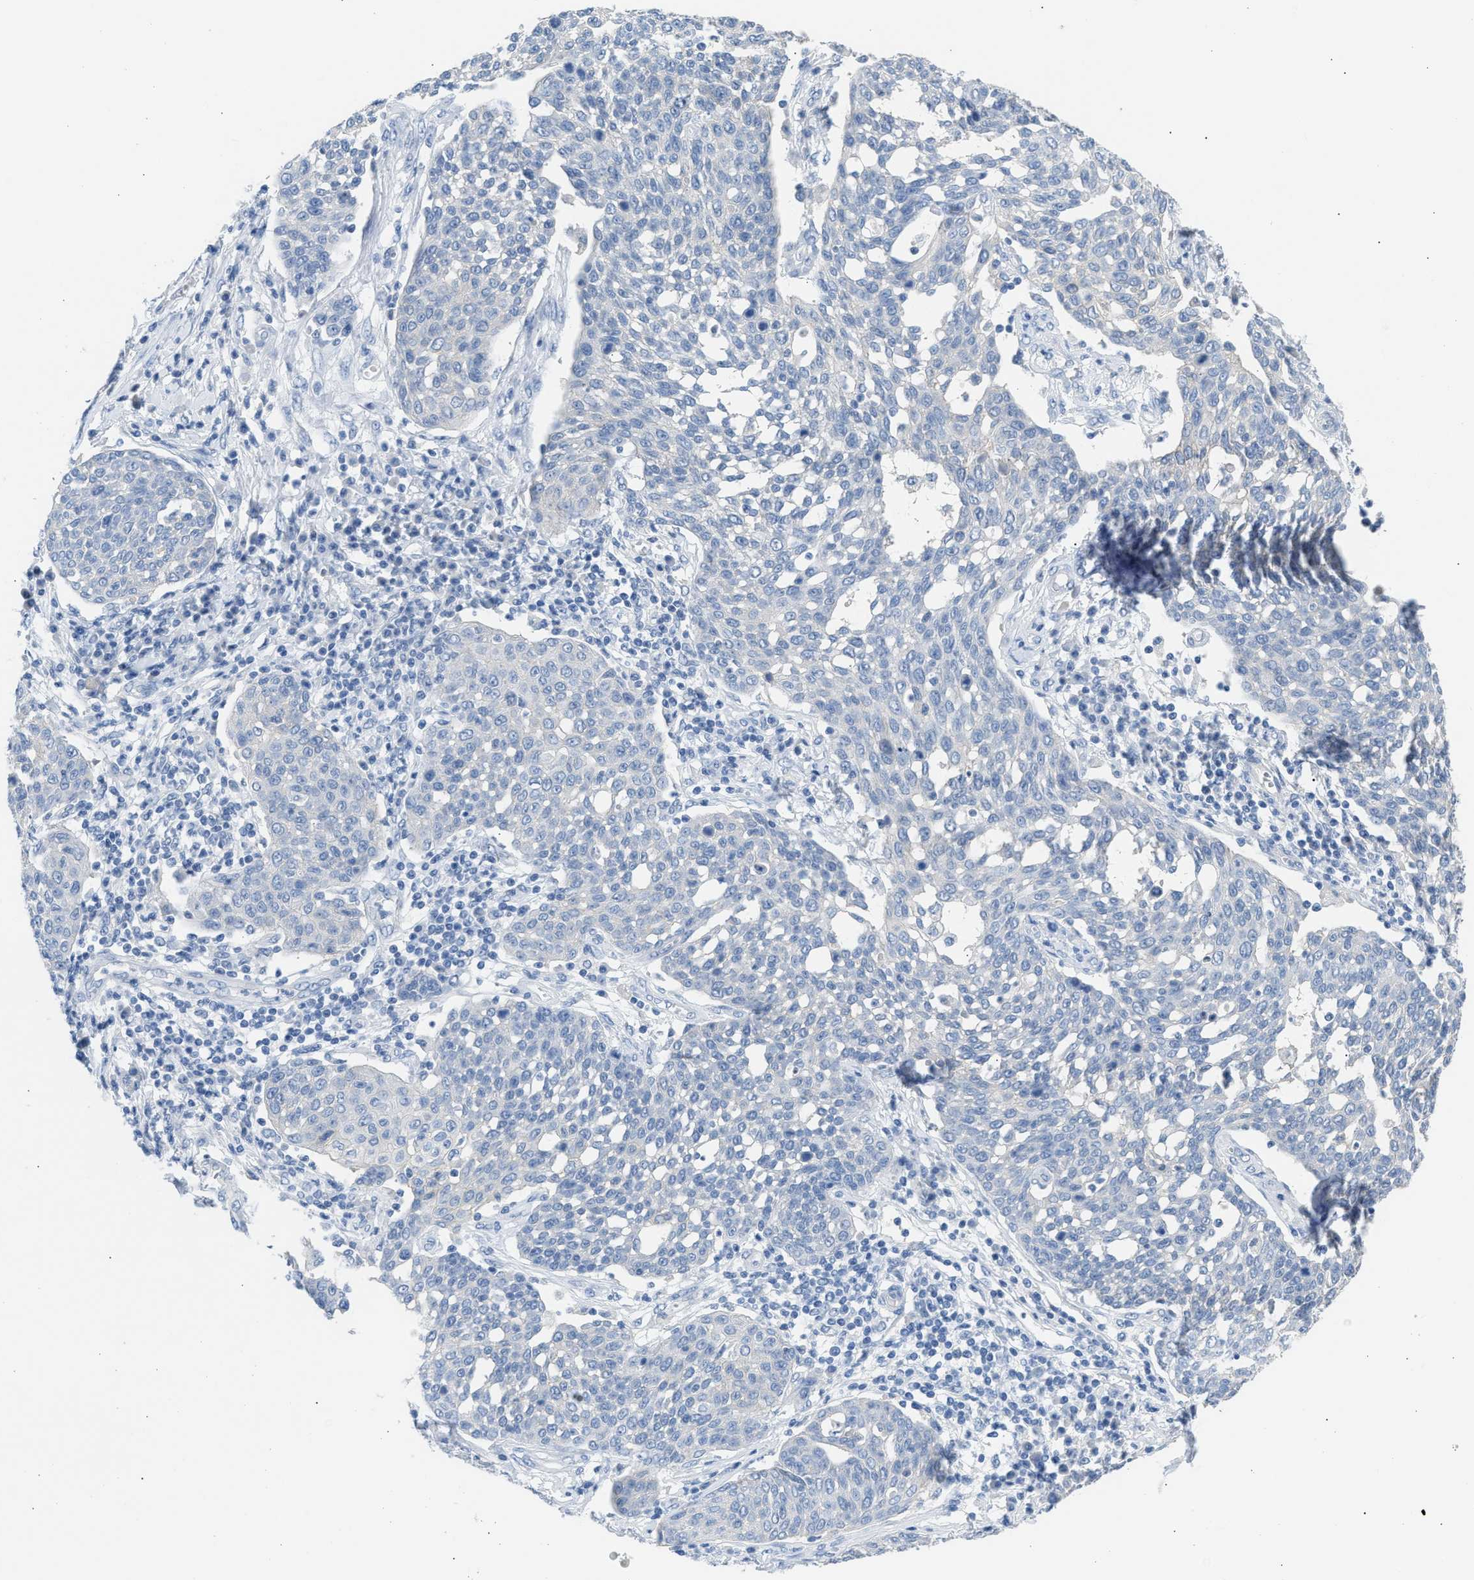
{"staining": {"intensity": "negative", "quantity": "none", "location": "none"}, "tissue": "cervical cancer", "cell_type": "Tumor cells", "image_type": "cancer", "snomed": [{"axis": "morphology", "description": "Squamous cell carcinoma, NOS"}, {"axis": "topography", "description": "Cervix"}], "caption": "There is no significant positivity in tumor cells of cervical cancer.", "gene": "ERBB2", "patient": {"sex": "female", "age": 34}}